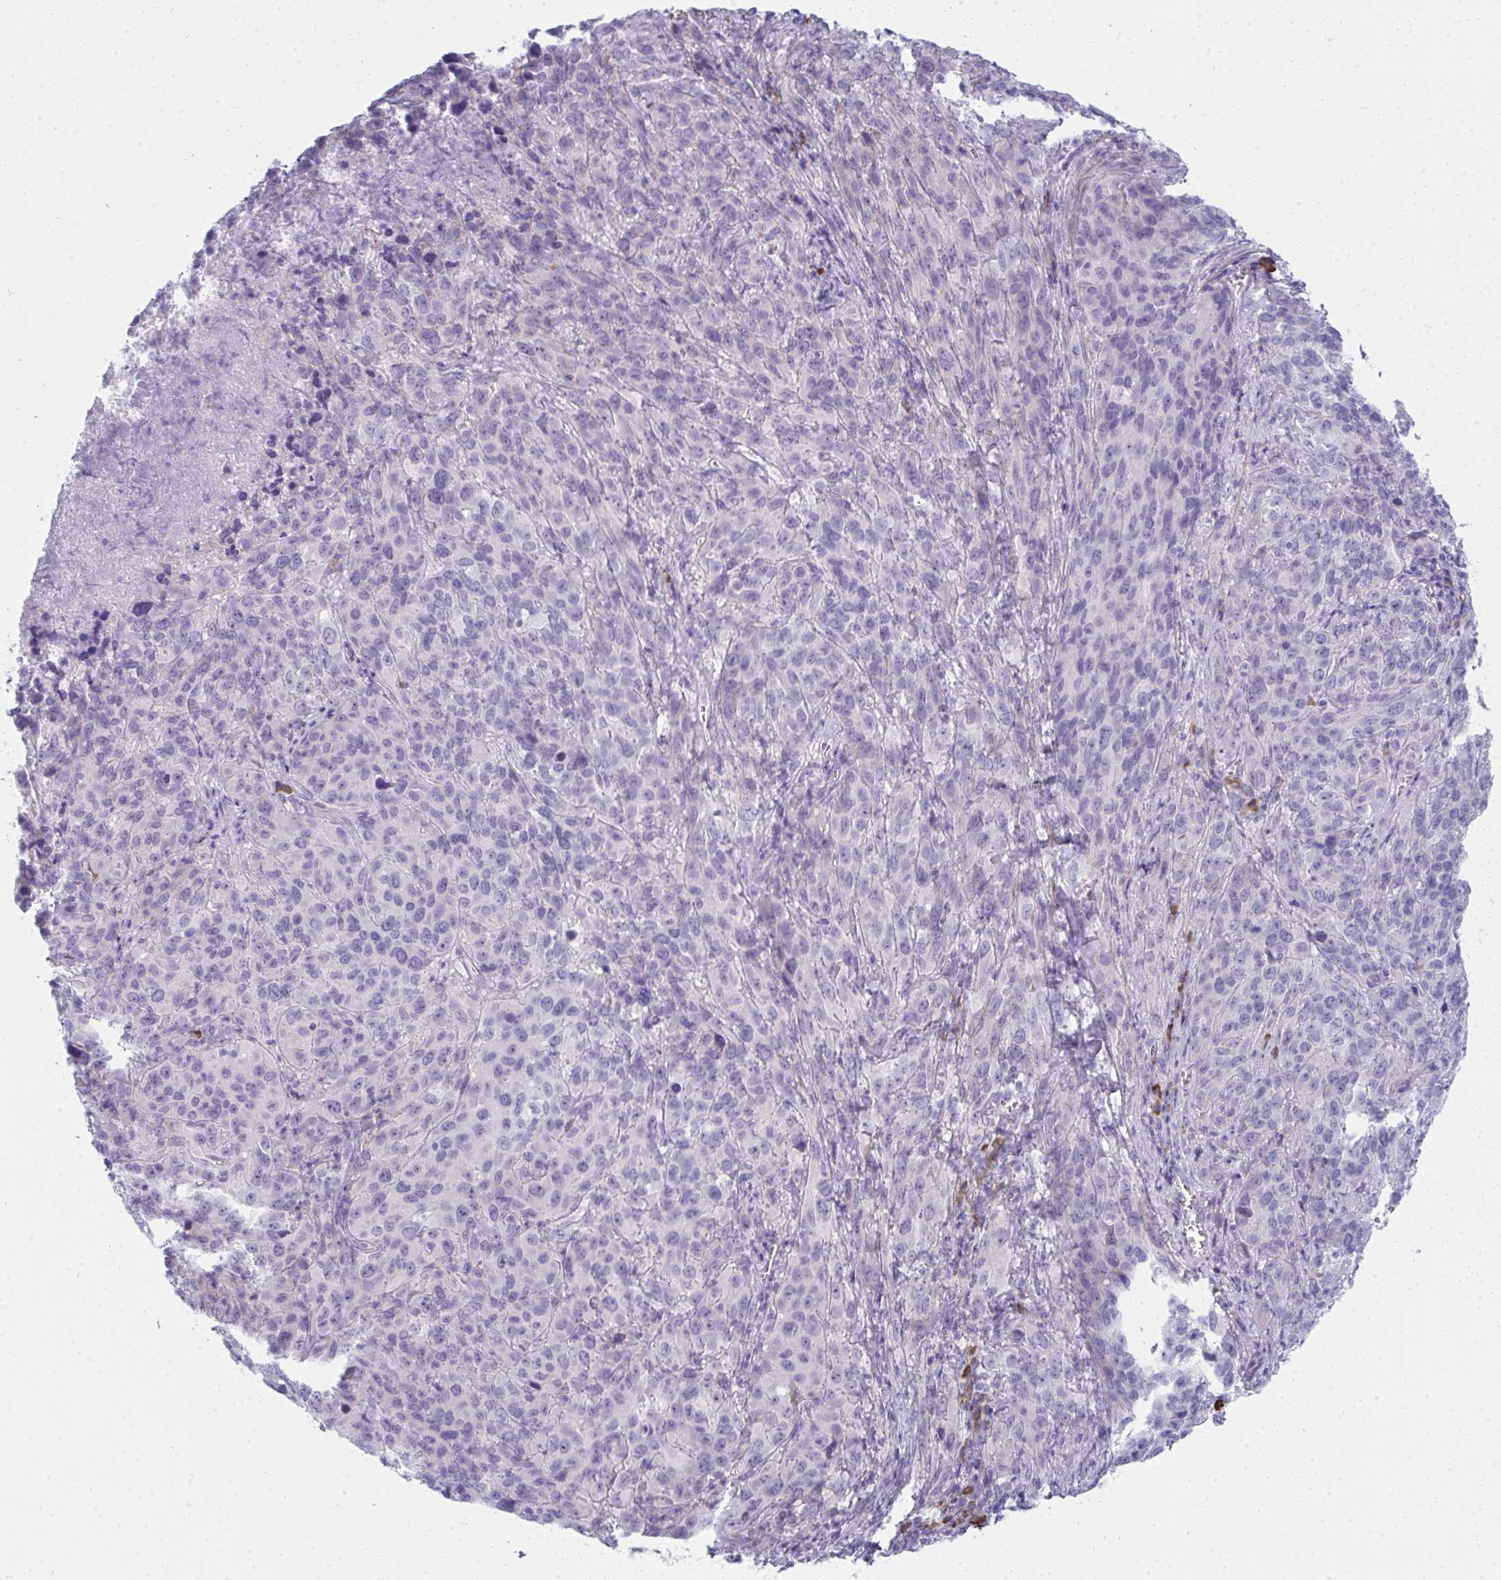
{"staining": {"intensity": "negative", "quantity": "none", "location": "none"}, "tissue": "cervical cancer", "cell_type": "Tumor cells", "image_type": "cancer", "snomed": [{"axis": "morphology", "description": "Squamous cell carcinoma, NOS"}, {"axis": "topography", "description": "Cervix"}], "caption": "IHC image of human cervical cancer (squamous cell carcinoma) stained for a protein (brown), which reveals no expression in tumor cells.", "gene": "PUS7L", "patient": {"sex": "female", "age": 51}}